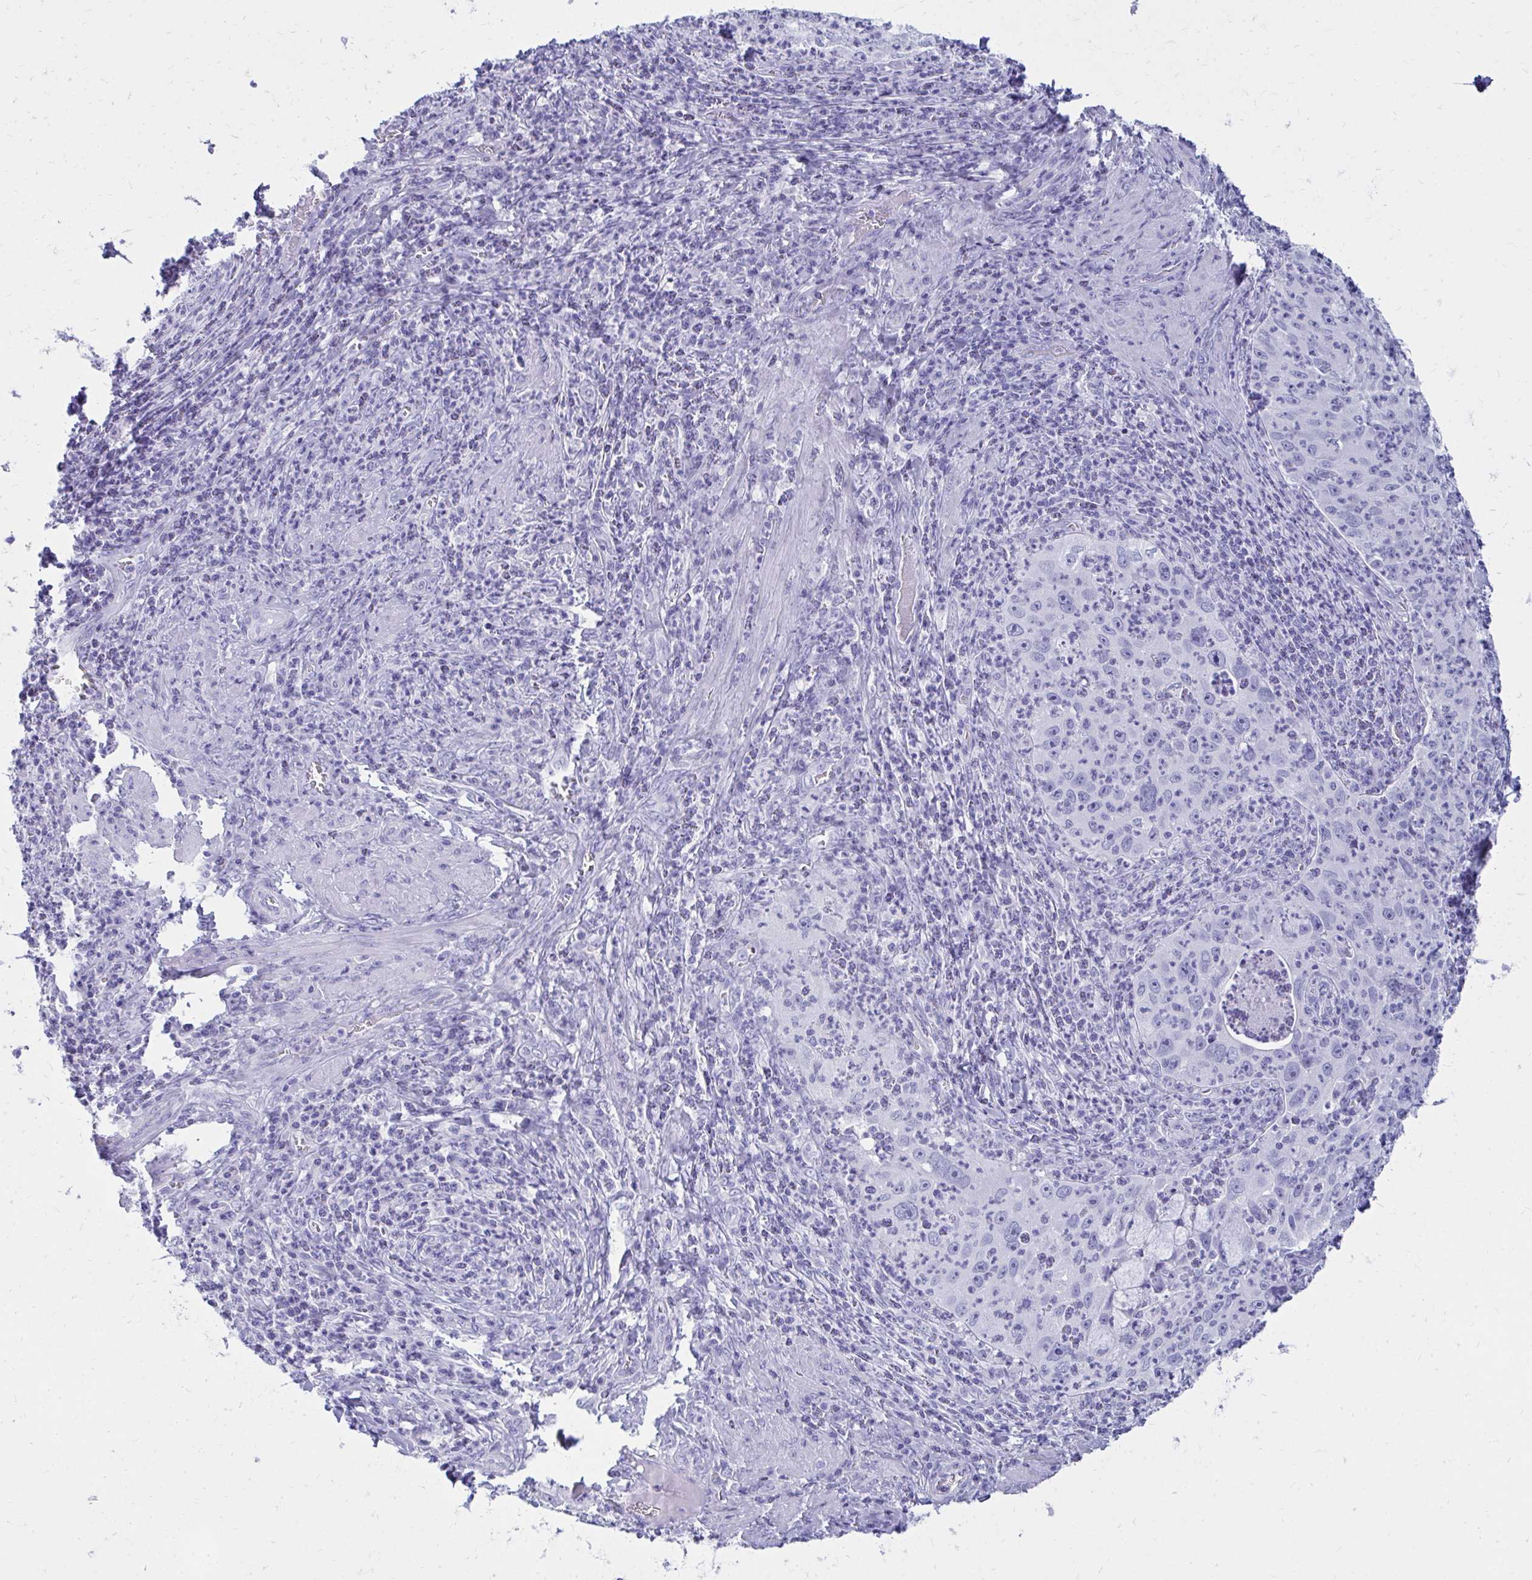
{"staining": {"intensity": "negative", "quantity": "none", "location": "none"}, "tissue": "cervical cancer", "cell_type": "Tumor cells", "image_type": "cancer", "snomed": [{"axis": "morphology", "description": "Squamous cell carcinoma, NOS"}, {"axis": "topography", "description": "Cervix"}], "caption": "A high-resolution histopathology image shows immunohistochemistry (IHC) staining of cervical cancer, which exhibits no significant staining in tumor cells. (Brightfield microscopy of DAB immunohistochemistry (IHC) at high magnification).", "gene": "OR10R2", "patient": {"sex": "female", "age": 30}}